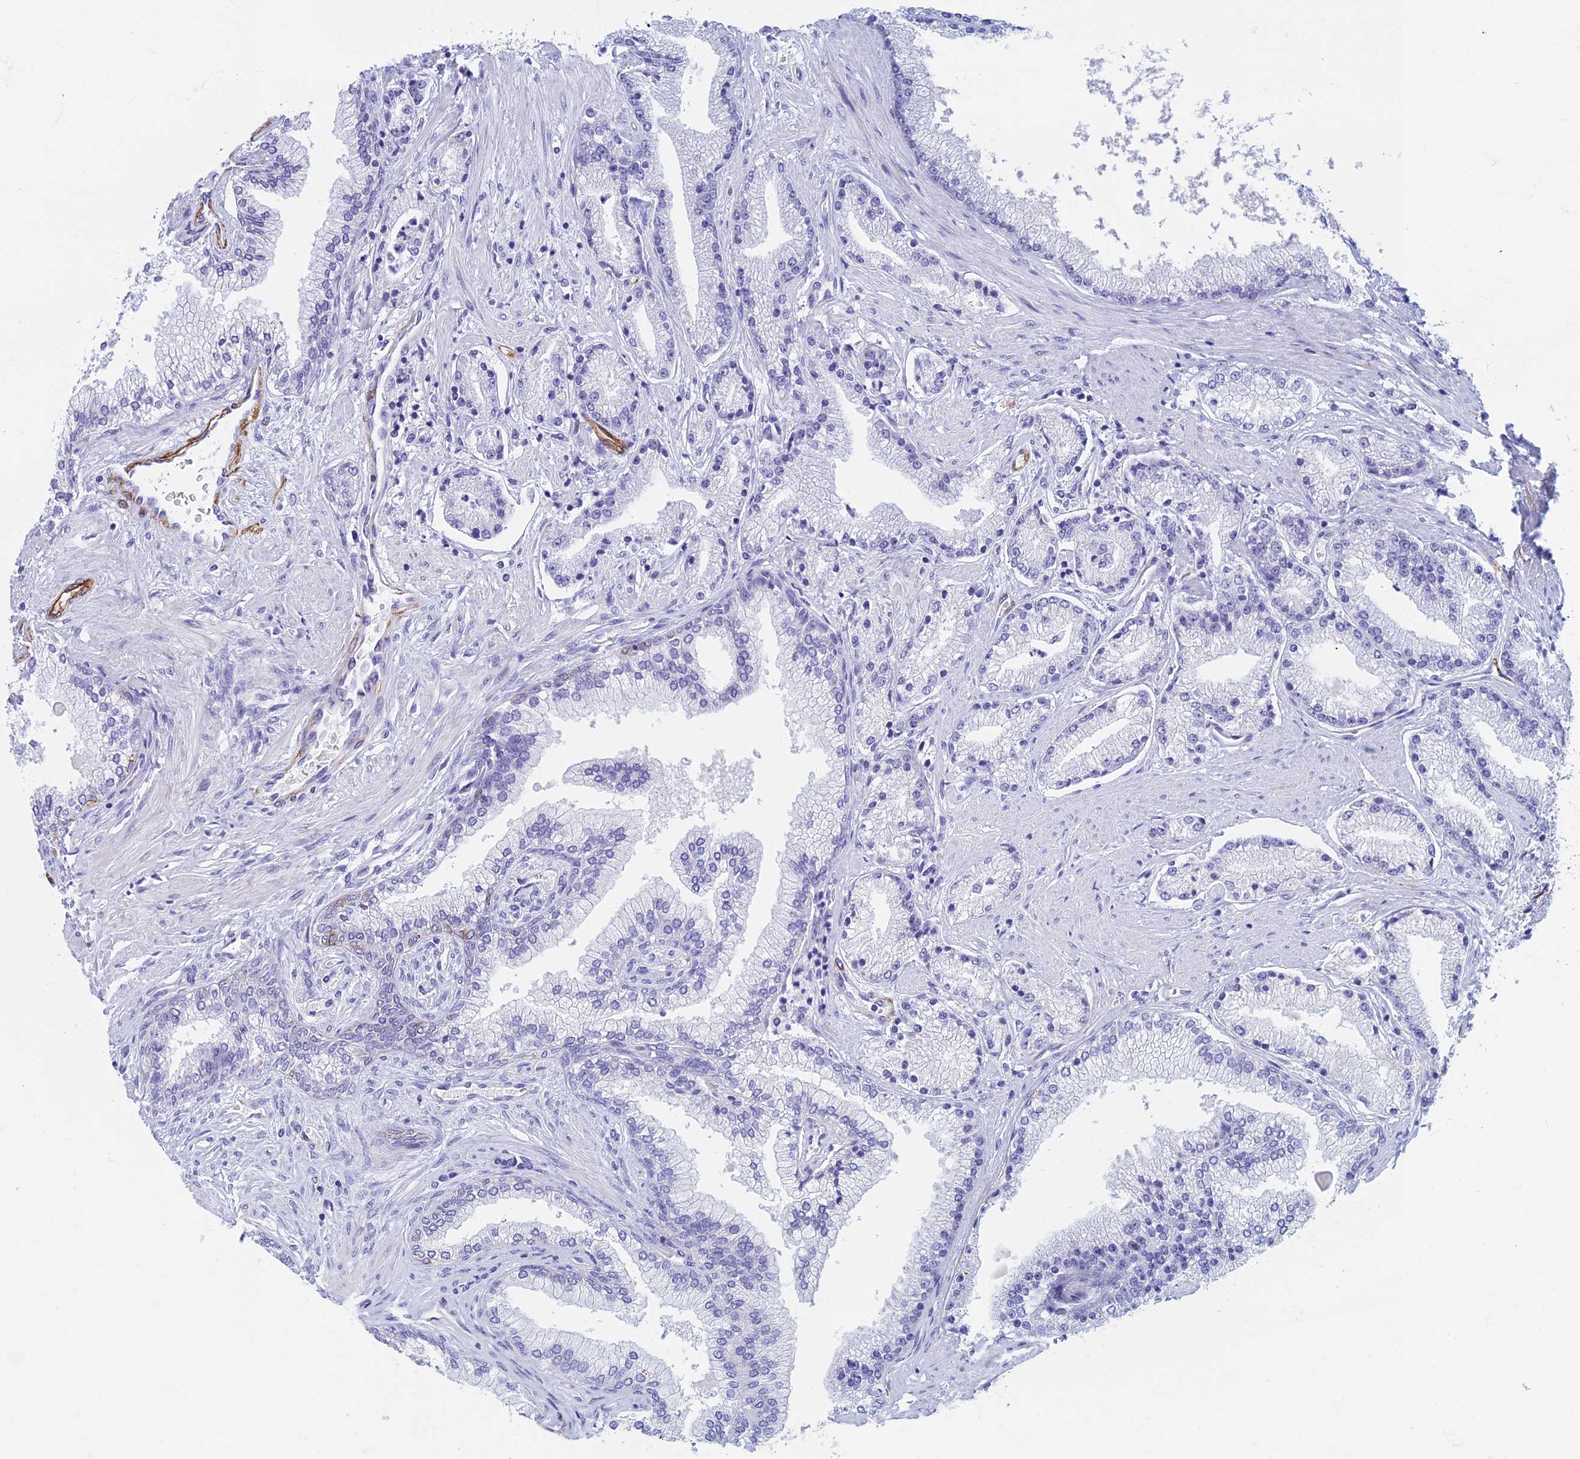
{"staining": {"intensity": "negative", "quantity": "none", "location": "none"}, "tissue": "prostate cancer", "cell_type": "Tumor cells", "image_type": "cancer", "snomed": [{"axis": "morphology", "description": "Adenocarcinoma, High grade"}, {"axis": "topography", "description": "Prostate"}], "caption": "Tumor cells show no significant positivity in prostate adenocarcinoma (high-grade).", "gene": "ETFRF1", "patient": {"sex": "male", "age": 67}}